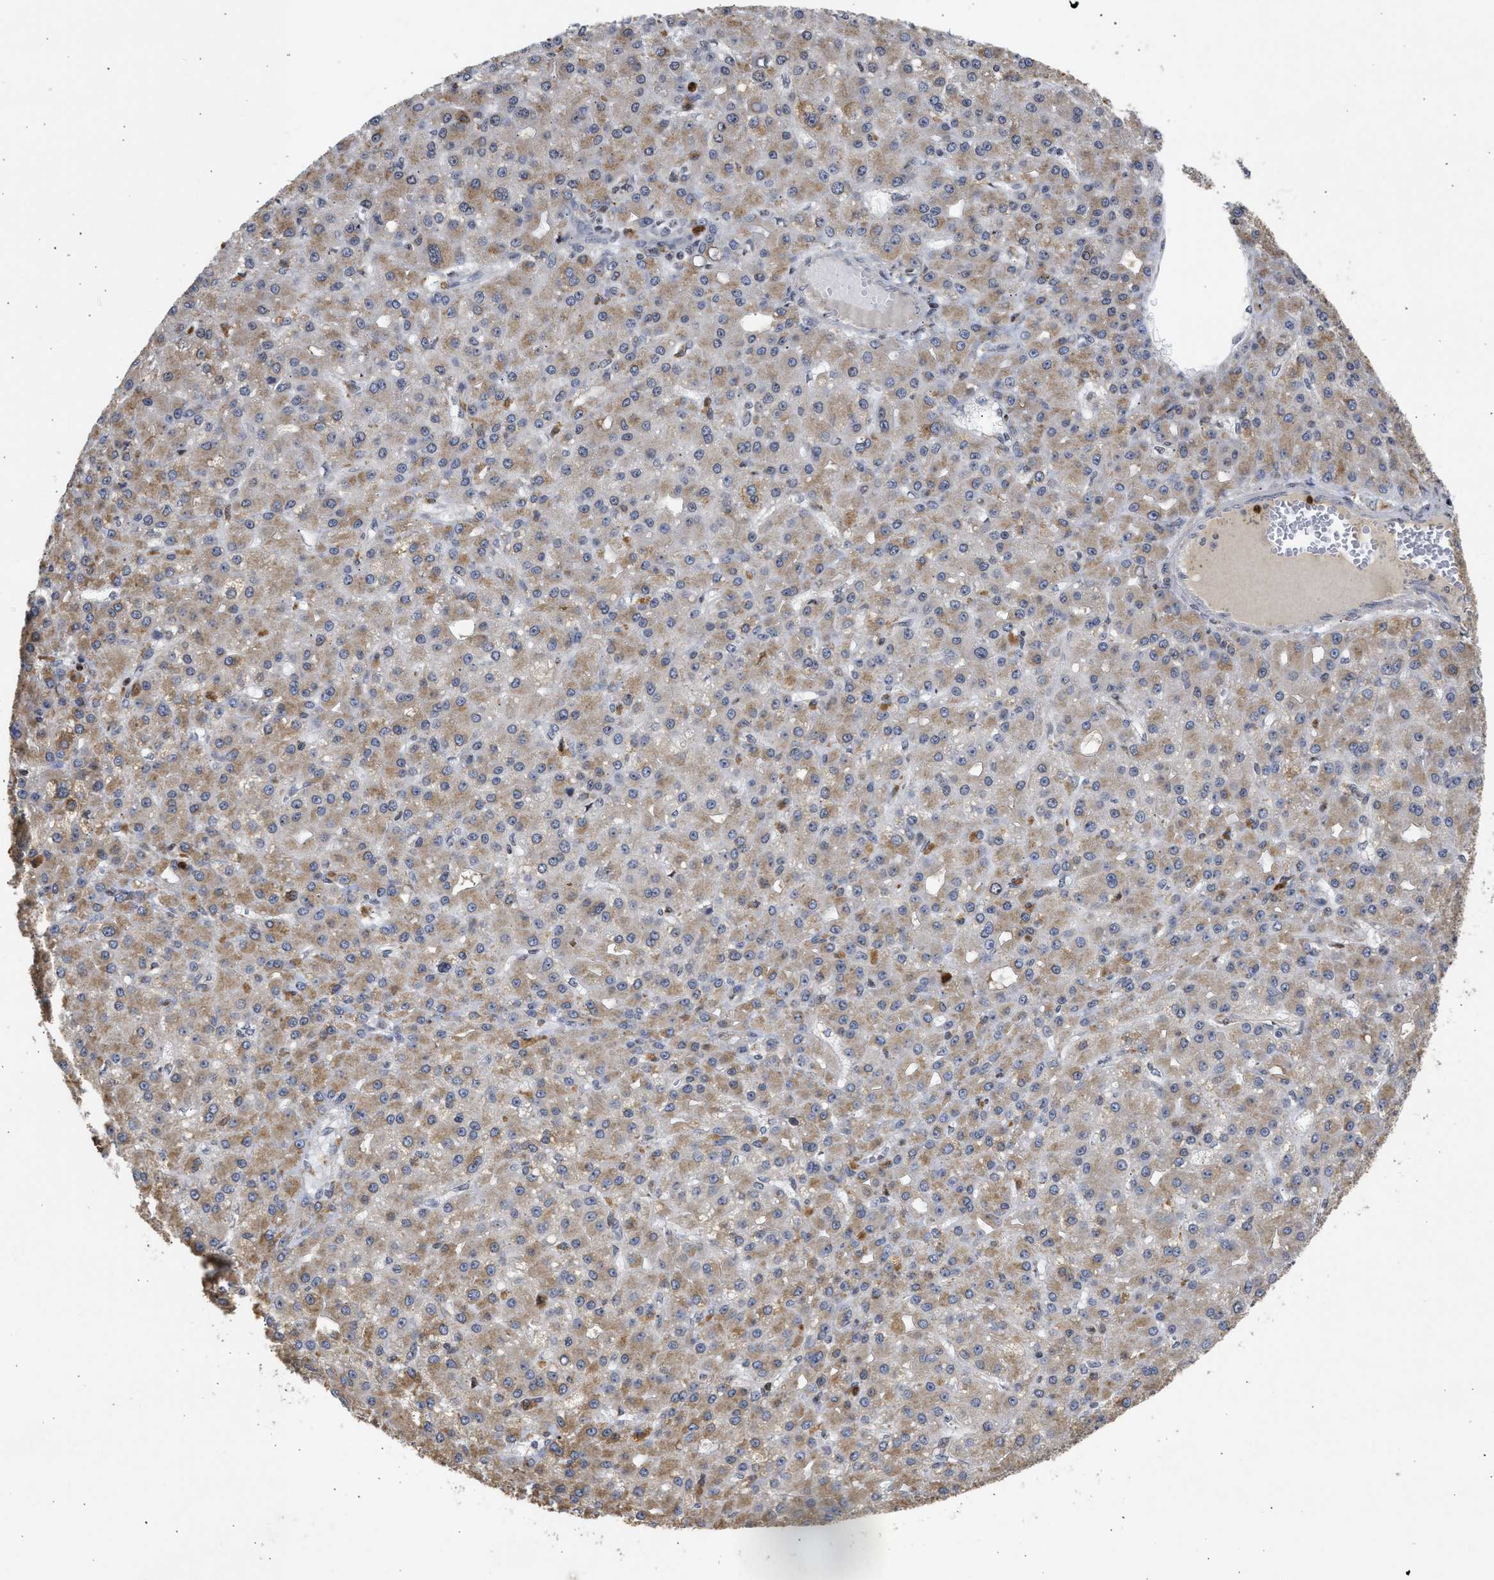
{"staining": {"intensity": "moderate", "quantity": ">75%", "location": "cytoplasmic/membranous"}, "tissue": "liver cancer", "cell_type": "Tumor cells", "image_type": "cancer", "snomed": [{"axis": "morphology", "description": "Carcinoma, Hepatocellular, NOS"}, {"axis": "topography", "description": "Liver"}], "caption": "Immunohistochemical staining of human hepatocellular carcinoma (liver) demonstrates medium levels of moderate cytoplasmic/membranous staining in approximately >75% of tumor cells. The staining was performed using DAB (3,3'-diaminobenzidine), with brown indicating positive protein expression. Nuclei are stained blue with hematoxylin.", "gene": "ENSG00000142539", "patient": {"sex": "male", "age": 67}}